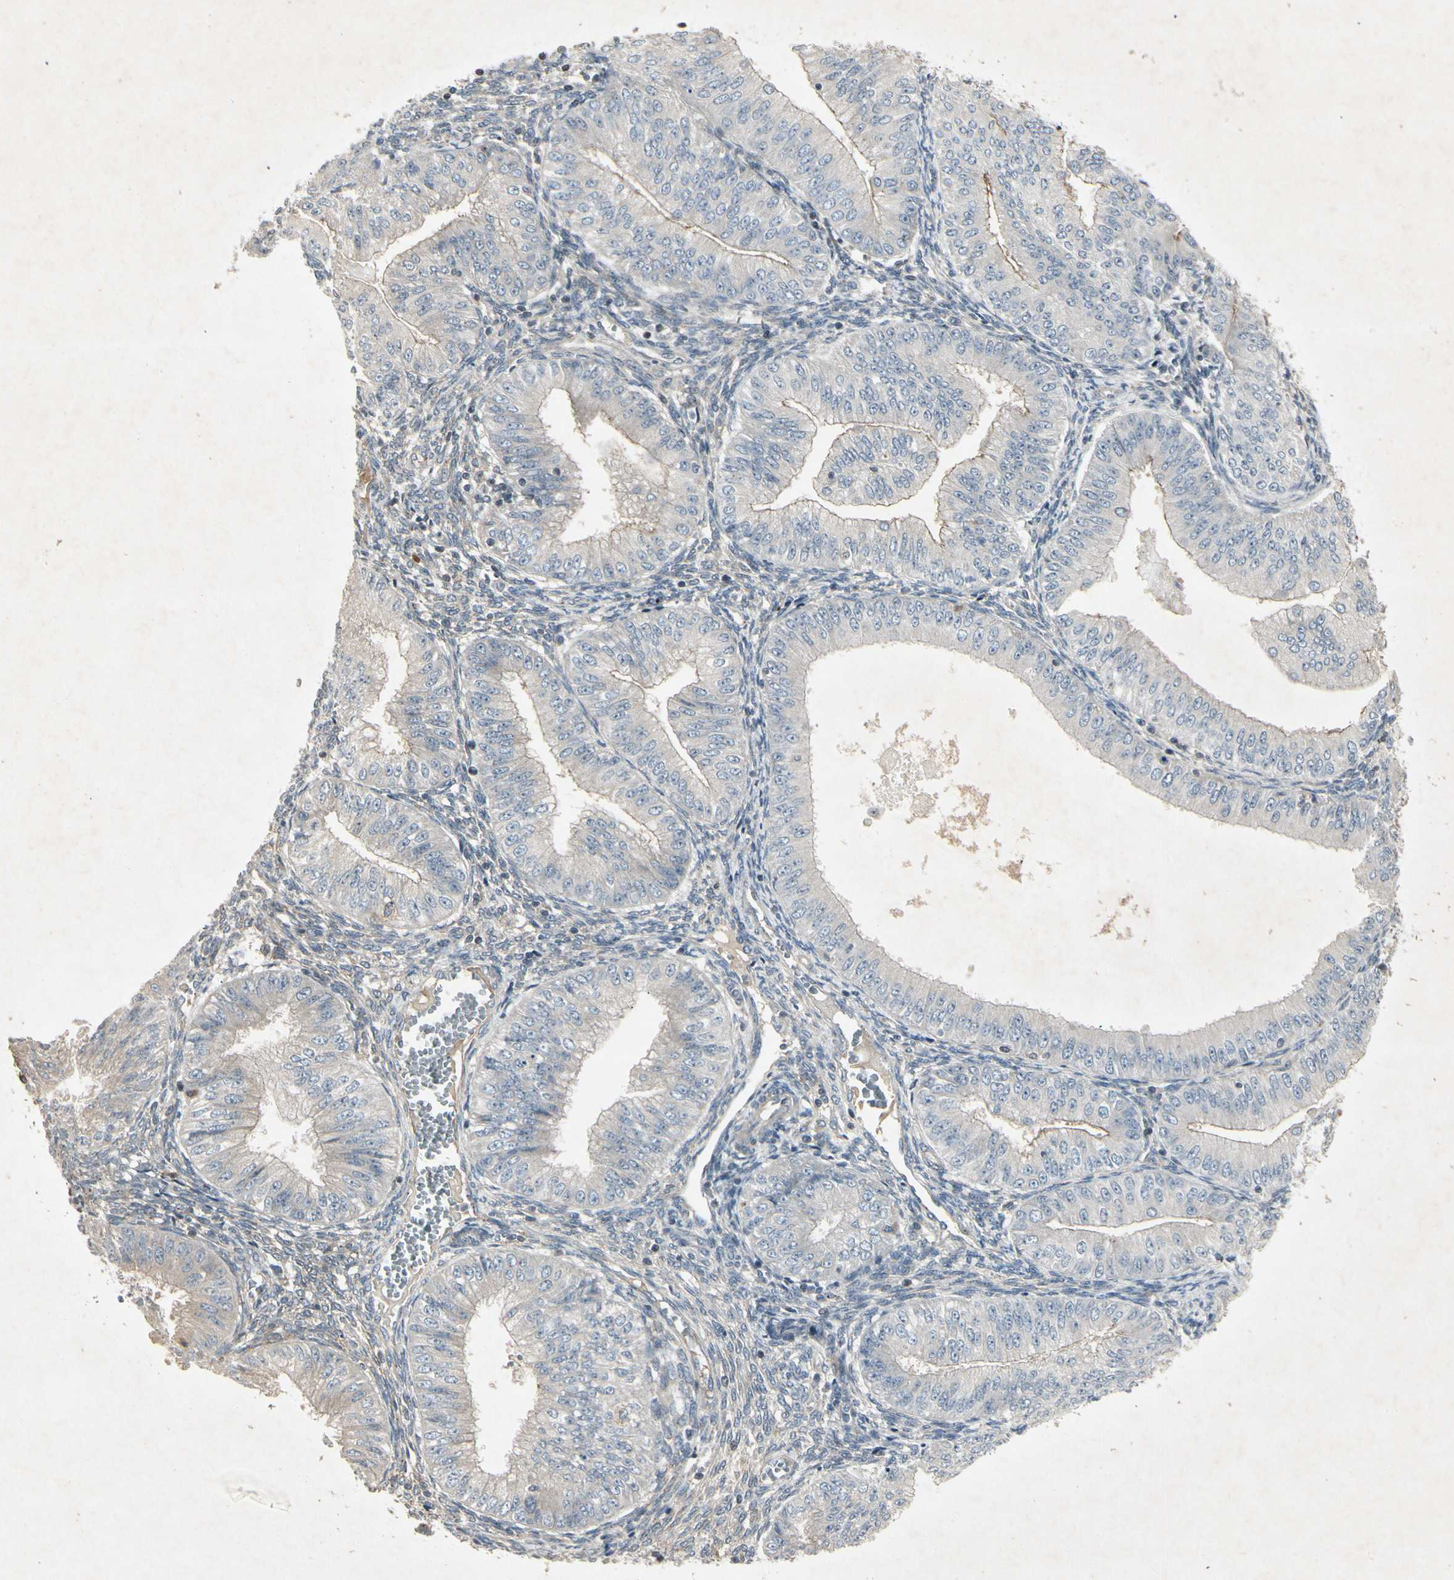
{"staining": {"intensity": "negative", "quantity": "none", "location": "none"}, "tissue": "endometrial cancer", "cell_type": "Tumor cells", "image_type": "cancer", "snomed": [{"axis": "morphology", "description": "Normal tissue, NOS"}, {"axis": "morphology", "description": "Adenocarcinoma, NOS"}, {"axis": "topography", "description": "Endometrium"}], "caption": "A high-resolution histopathology image shows immunohistochemistry staining of endometrial adenocarcinoma, which demonstrates no significant staining in tumor cells. (DAB immunohistochemistry with hematoxylin counter stain).", "gene": "TEK", "patient": {"sex": "female", "age": 53}}